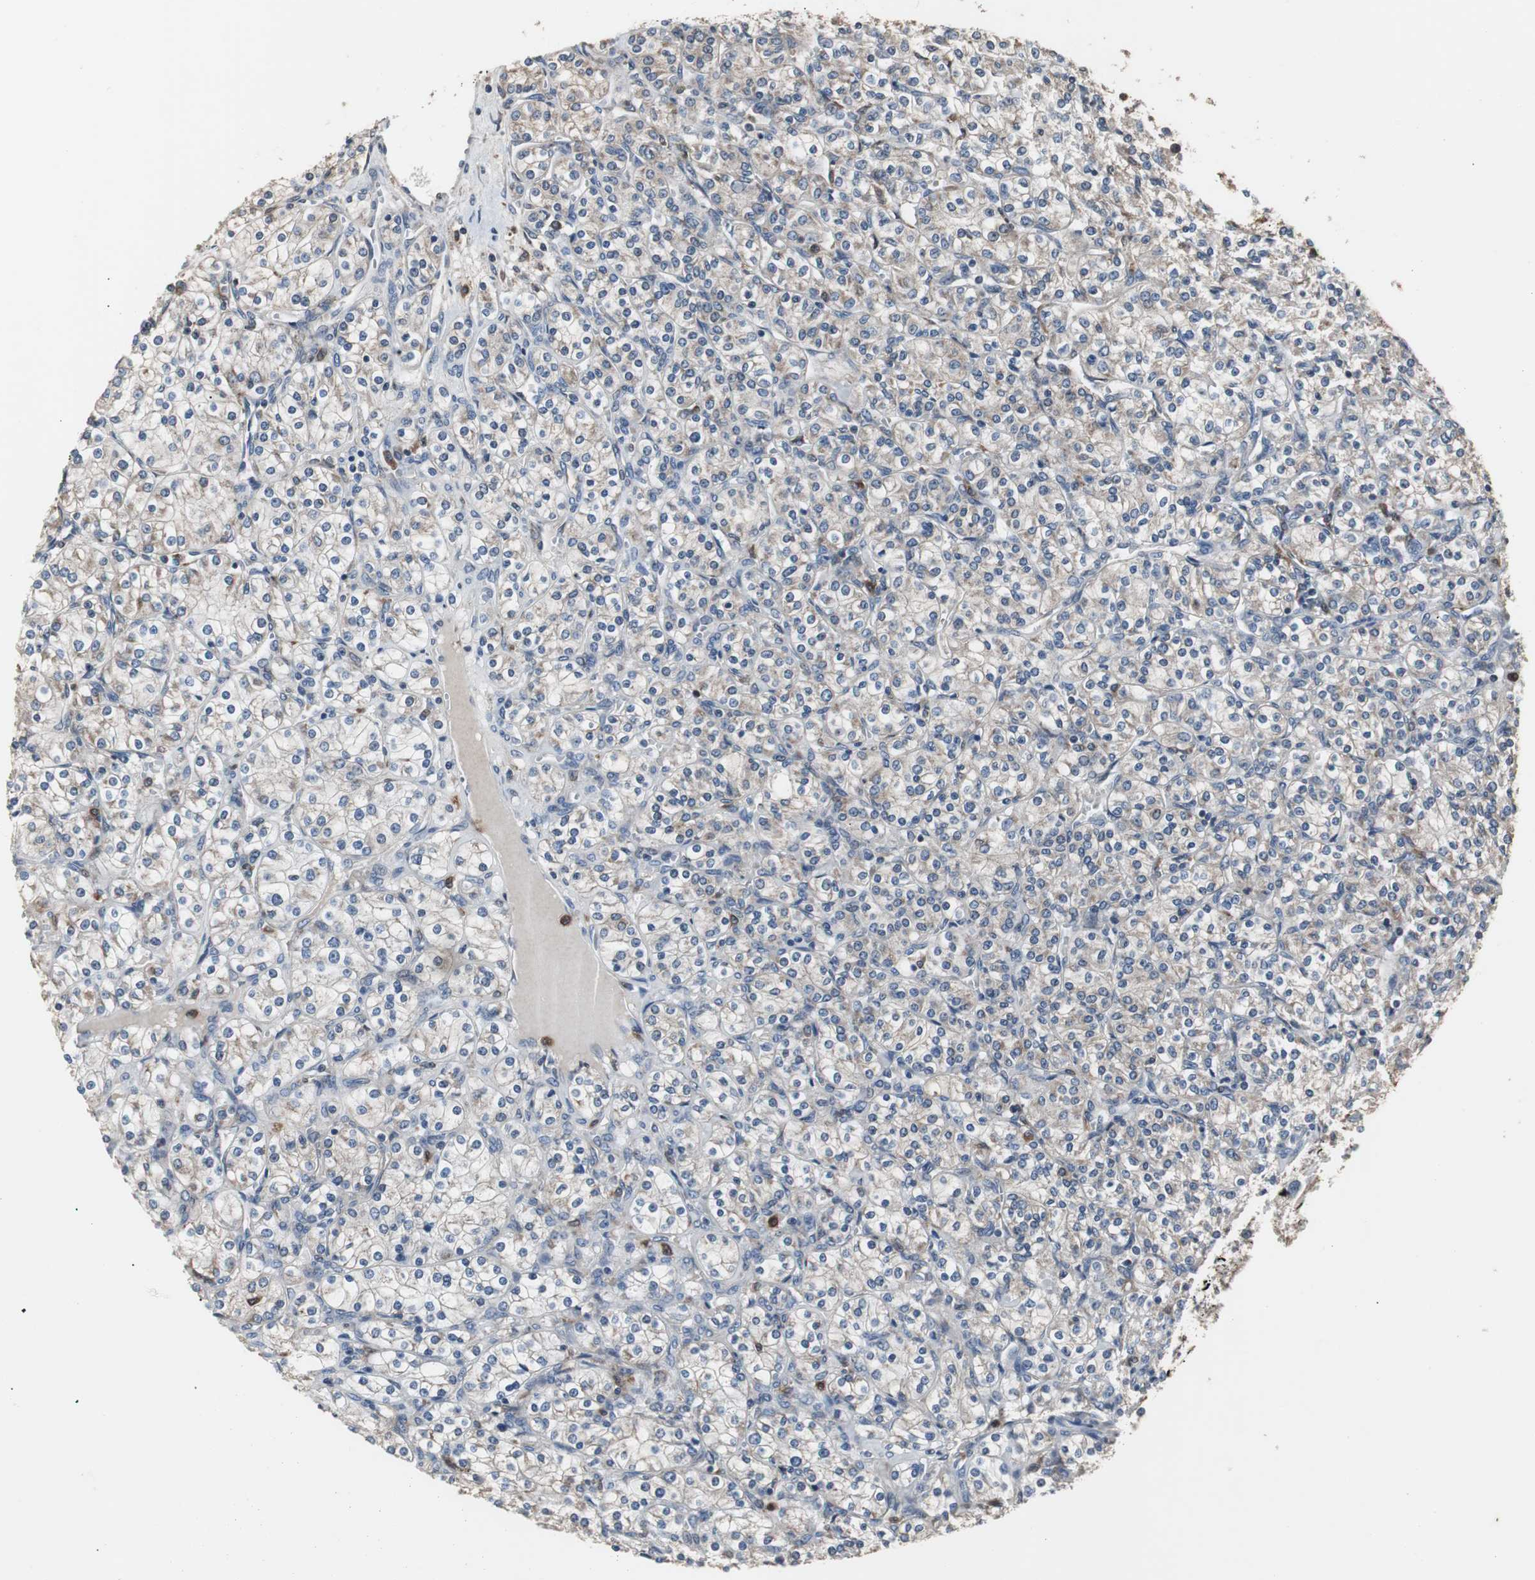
{"staining": {"intensity": "weak", "quantity": "25%-75%", "location": "cytoplasmic/membranous"}, "tissue": "renal cancer", "cell_type": "Tumor cells", "image_type": "cancer", "snomed": [{"axis": "morphology", "description": "Adenocarcinoma, NOS"}, {"axis": "topography", "description": "Kidney"}], "caption": "High-power microscopy captured an immunohistochemistry (IHC) photomicrograph of renal cancer (adenocarcinoma), revealing weak cytoplasmic/membranous expression in approximately 25%-75% of tumor cells.", "gene": "NCF2", "patient": {"sex": "male", "age": 77}}